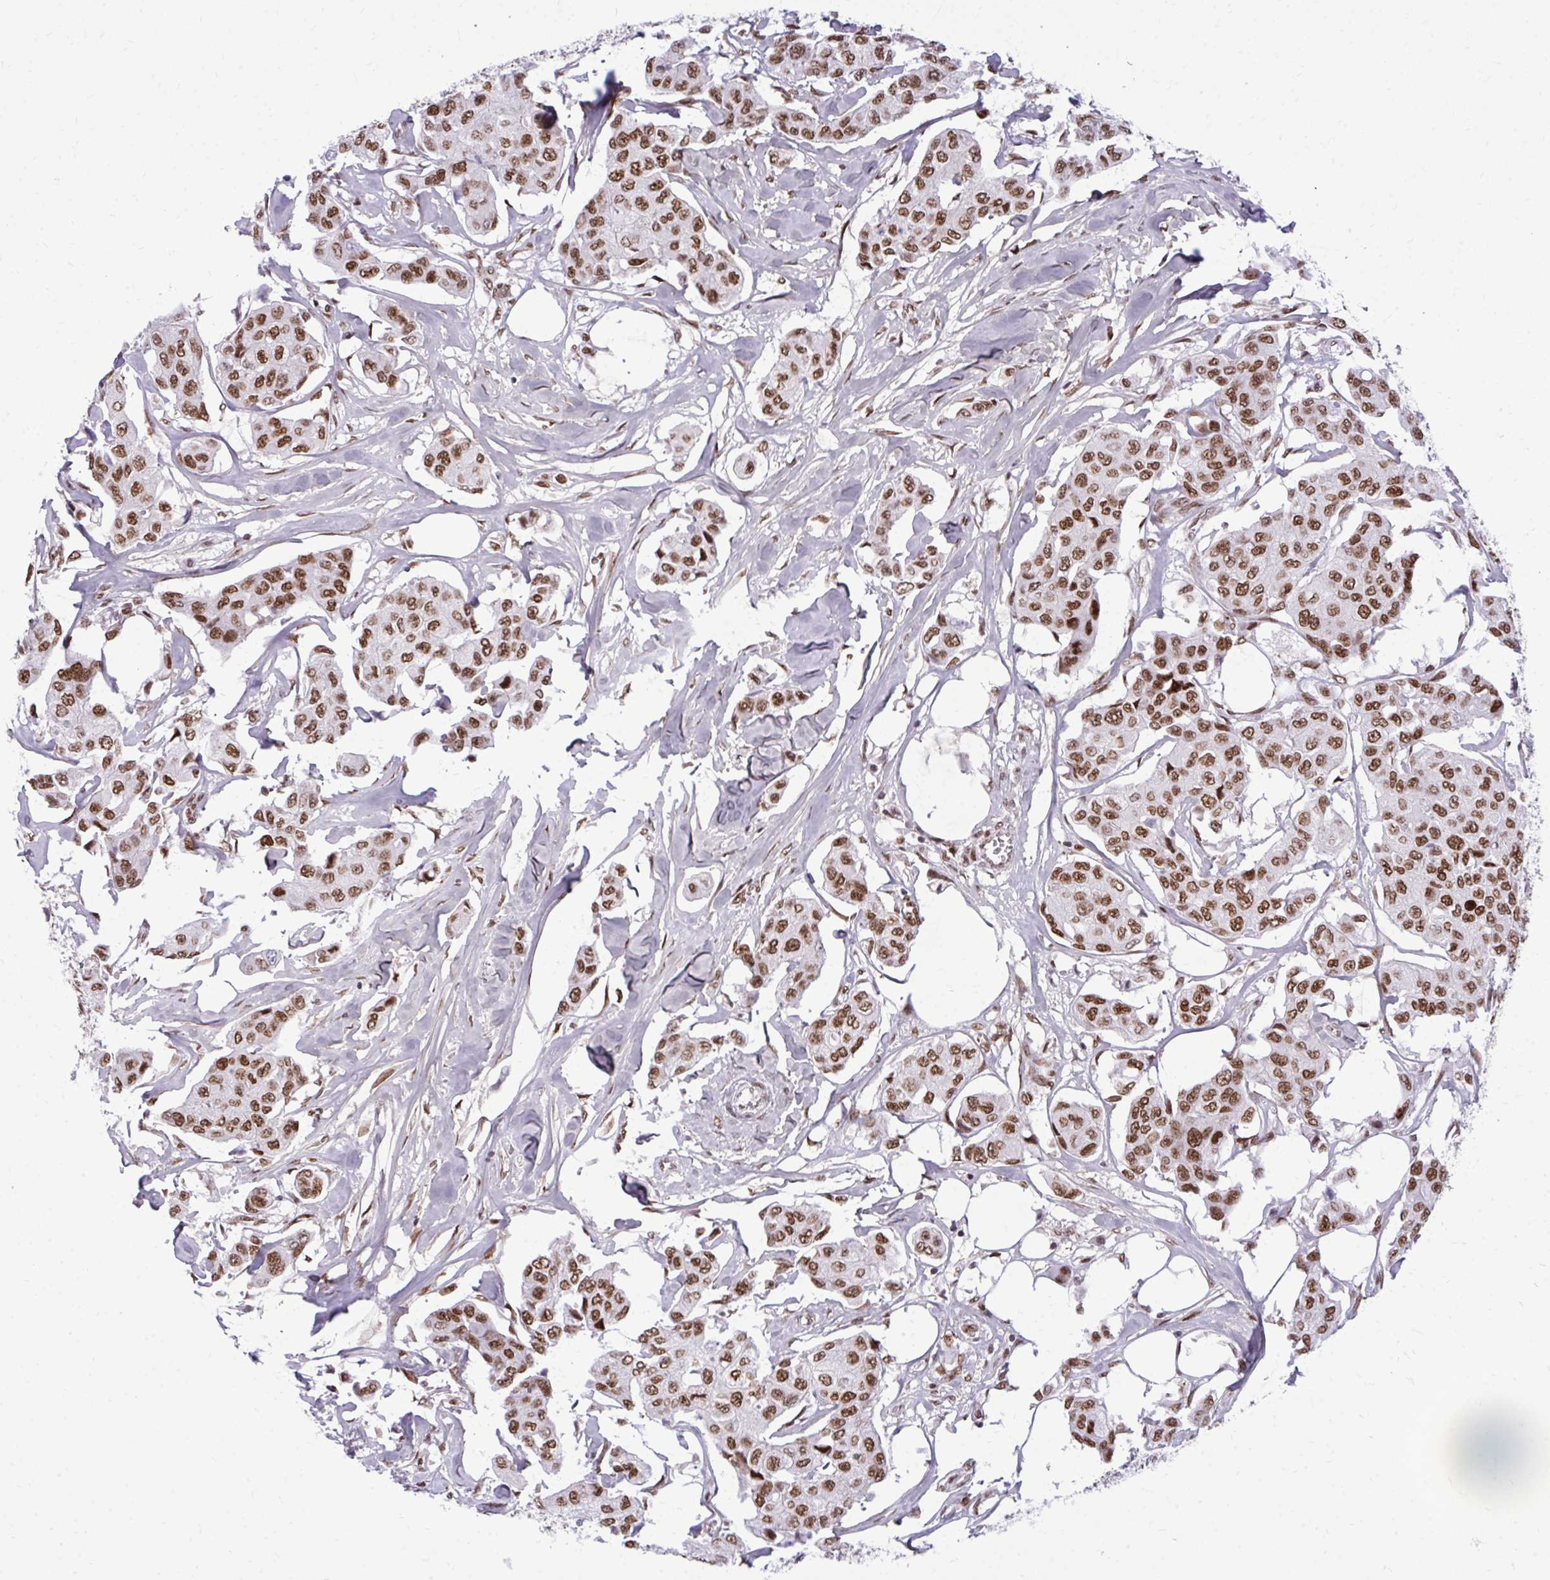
{"staining": {"intensity": "strong", "quantity": ">75%", "location": "nuclear"}, "tissue": "breast cancer", "cell_type": "Tumor cells", "image_type": "cancer", "snomed": [{"axis": "morphology", "description": "Duct carcinoma"}, {"axis": "topography", "description": "Breast"}, {"axis": "topography", "description": "Lymph node"}], "caption": "Breast cancer (intraductal carcinoma) tissue exhibits strong nuclear expression in about >75% of tumor cells, visualized by immunohistochemistry. (Stains: DAB in brown, nuclei in blue, Microscopy: brightfield microscopy at high magnification).", "gene": "CDYL", "patient": {"sex": "female", "age": 80}}